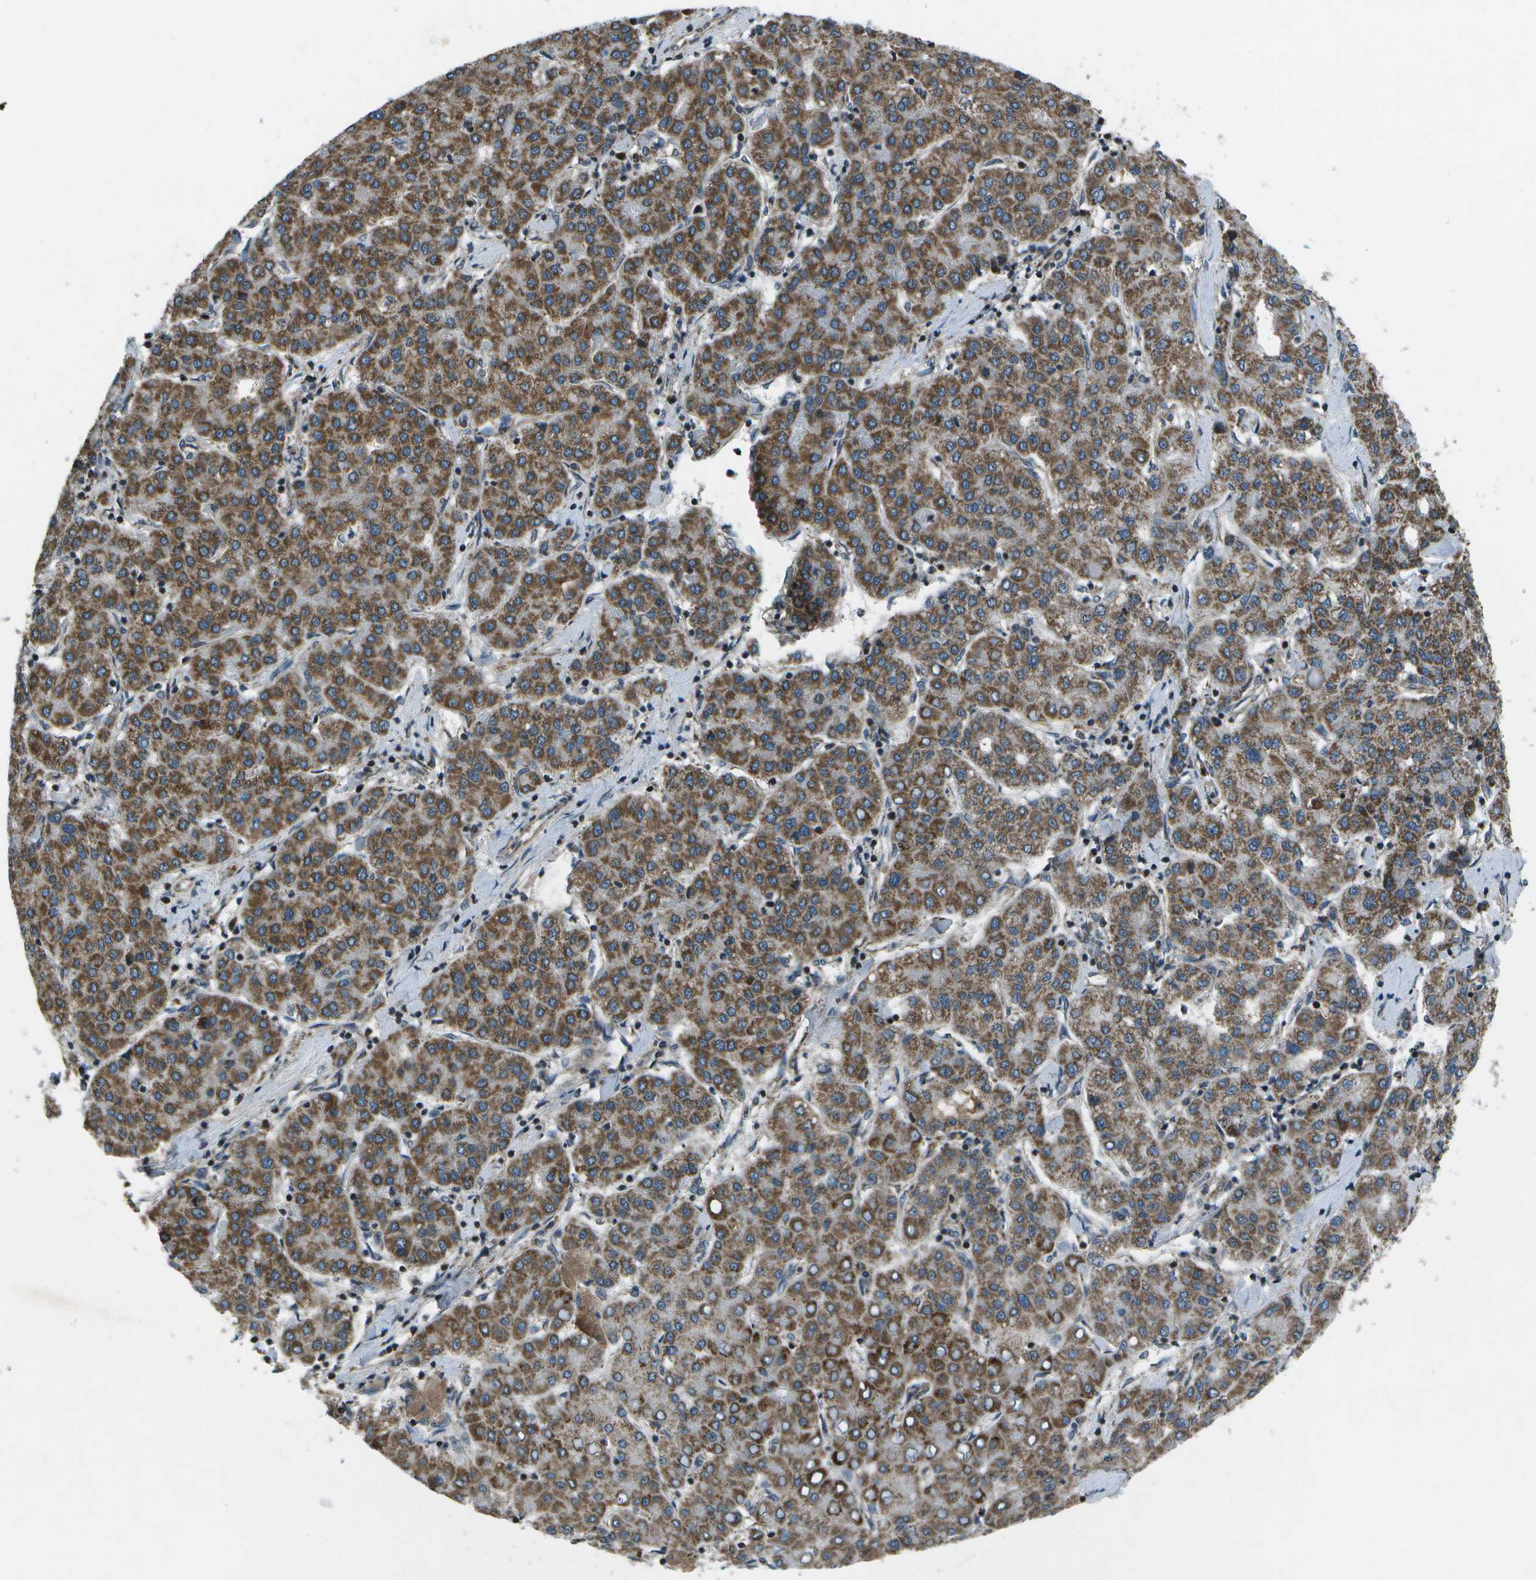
{"staining": {"intensity": "moderate", "quantity": ">75%", "location": "cytoplasmic/membranous"}, "tissue": "liver cancer", "cell_type": "Tumor cells", "image_type": "cancer", "snomed": [{"axis": "morphology", "description": "Carcinoma, Hepatocellular, NOS"}, {"axis": "topography", "description": "Liver"}], "caption": "Liver cancer (hepatocellular carcinoma) stained with DAB (3,3'-diaminobenzidine) IHC displays medium levels of moderate cytoplasmic/membranous positivity in about >75% of tumor cells.", "gene": "EIF2AK1", "patient": {"sex": "male", "age": 65}}